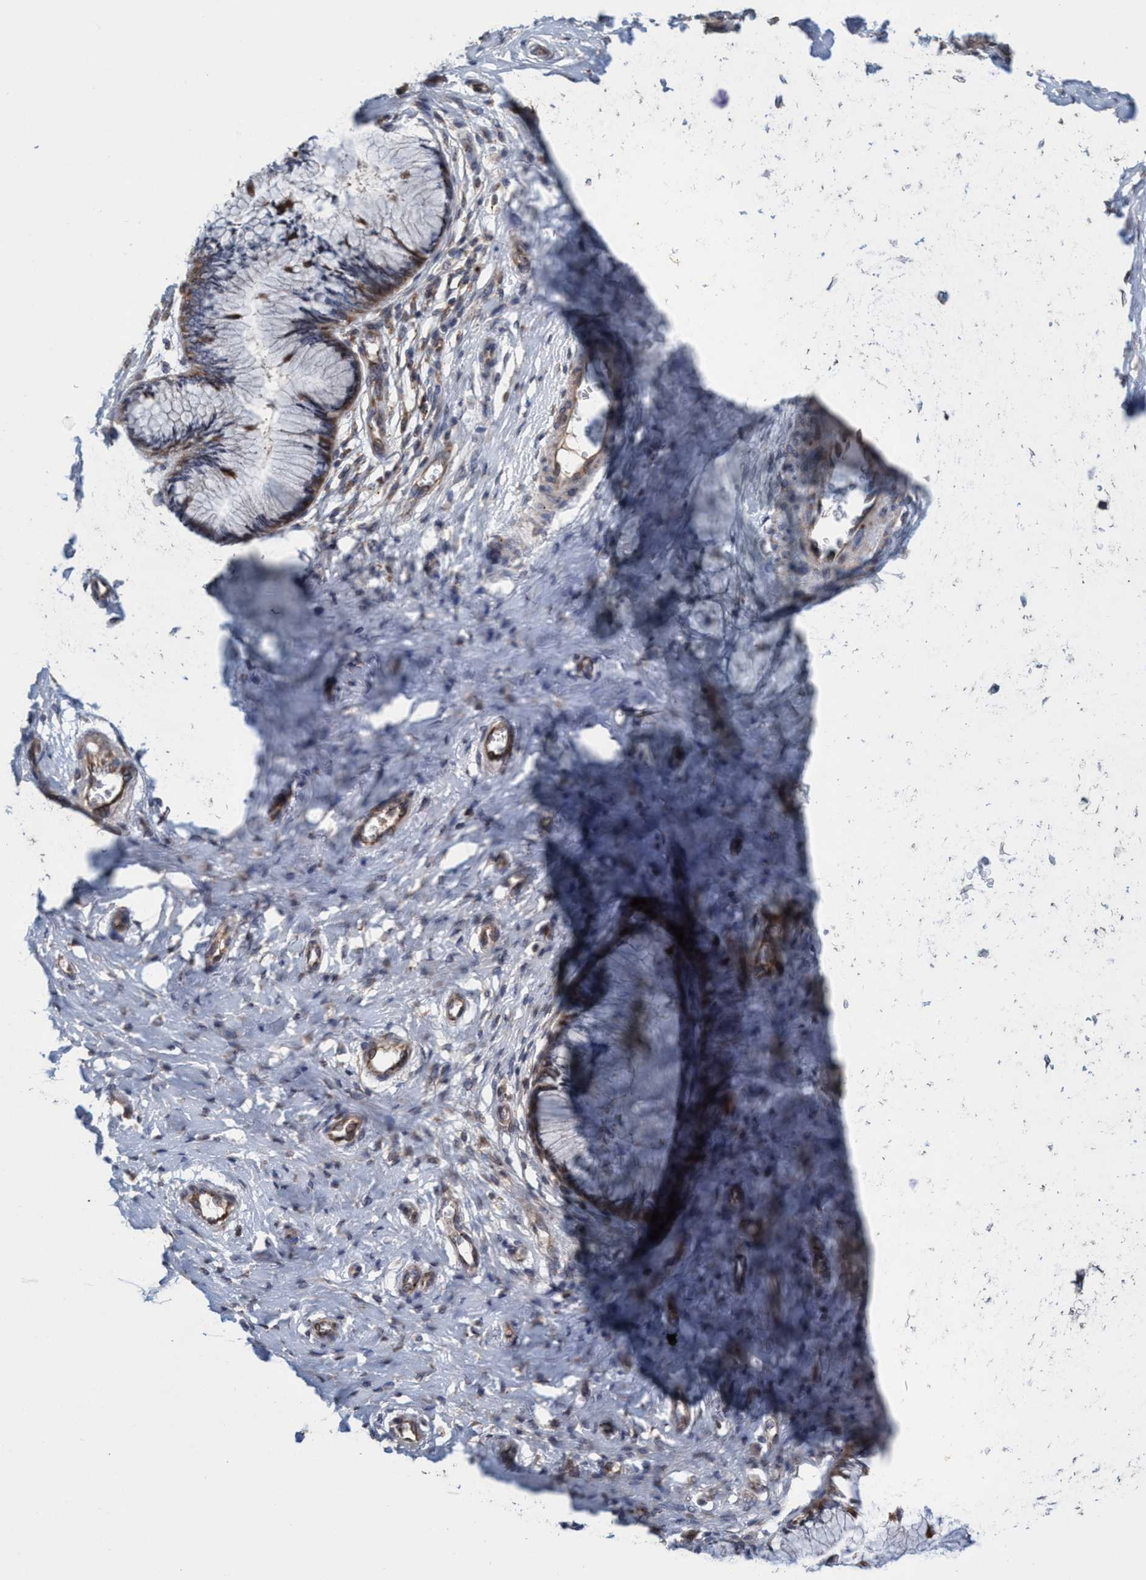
{"staining": {"intensity": "moderate", "quantity": ">75%", "location": "cytoplasmic/membranous"}, "tissue": "cervix", "cell_type": "Glandular cells", "image_type": "normal", "snomed": [{"axis": "morphology", "description": "Normal tissue, NOS"}, {"axis": "topography", "description": "Cervix"}], "caption": "A brown stain labels moderate cytoplasmic/membranous positivity of a protein in glandular cells of benign cervix.", "gene": "BBS9", "patient": {"sex": "female", "age": 55}}